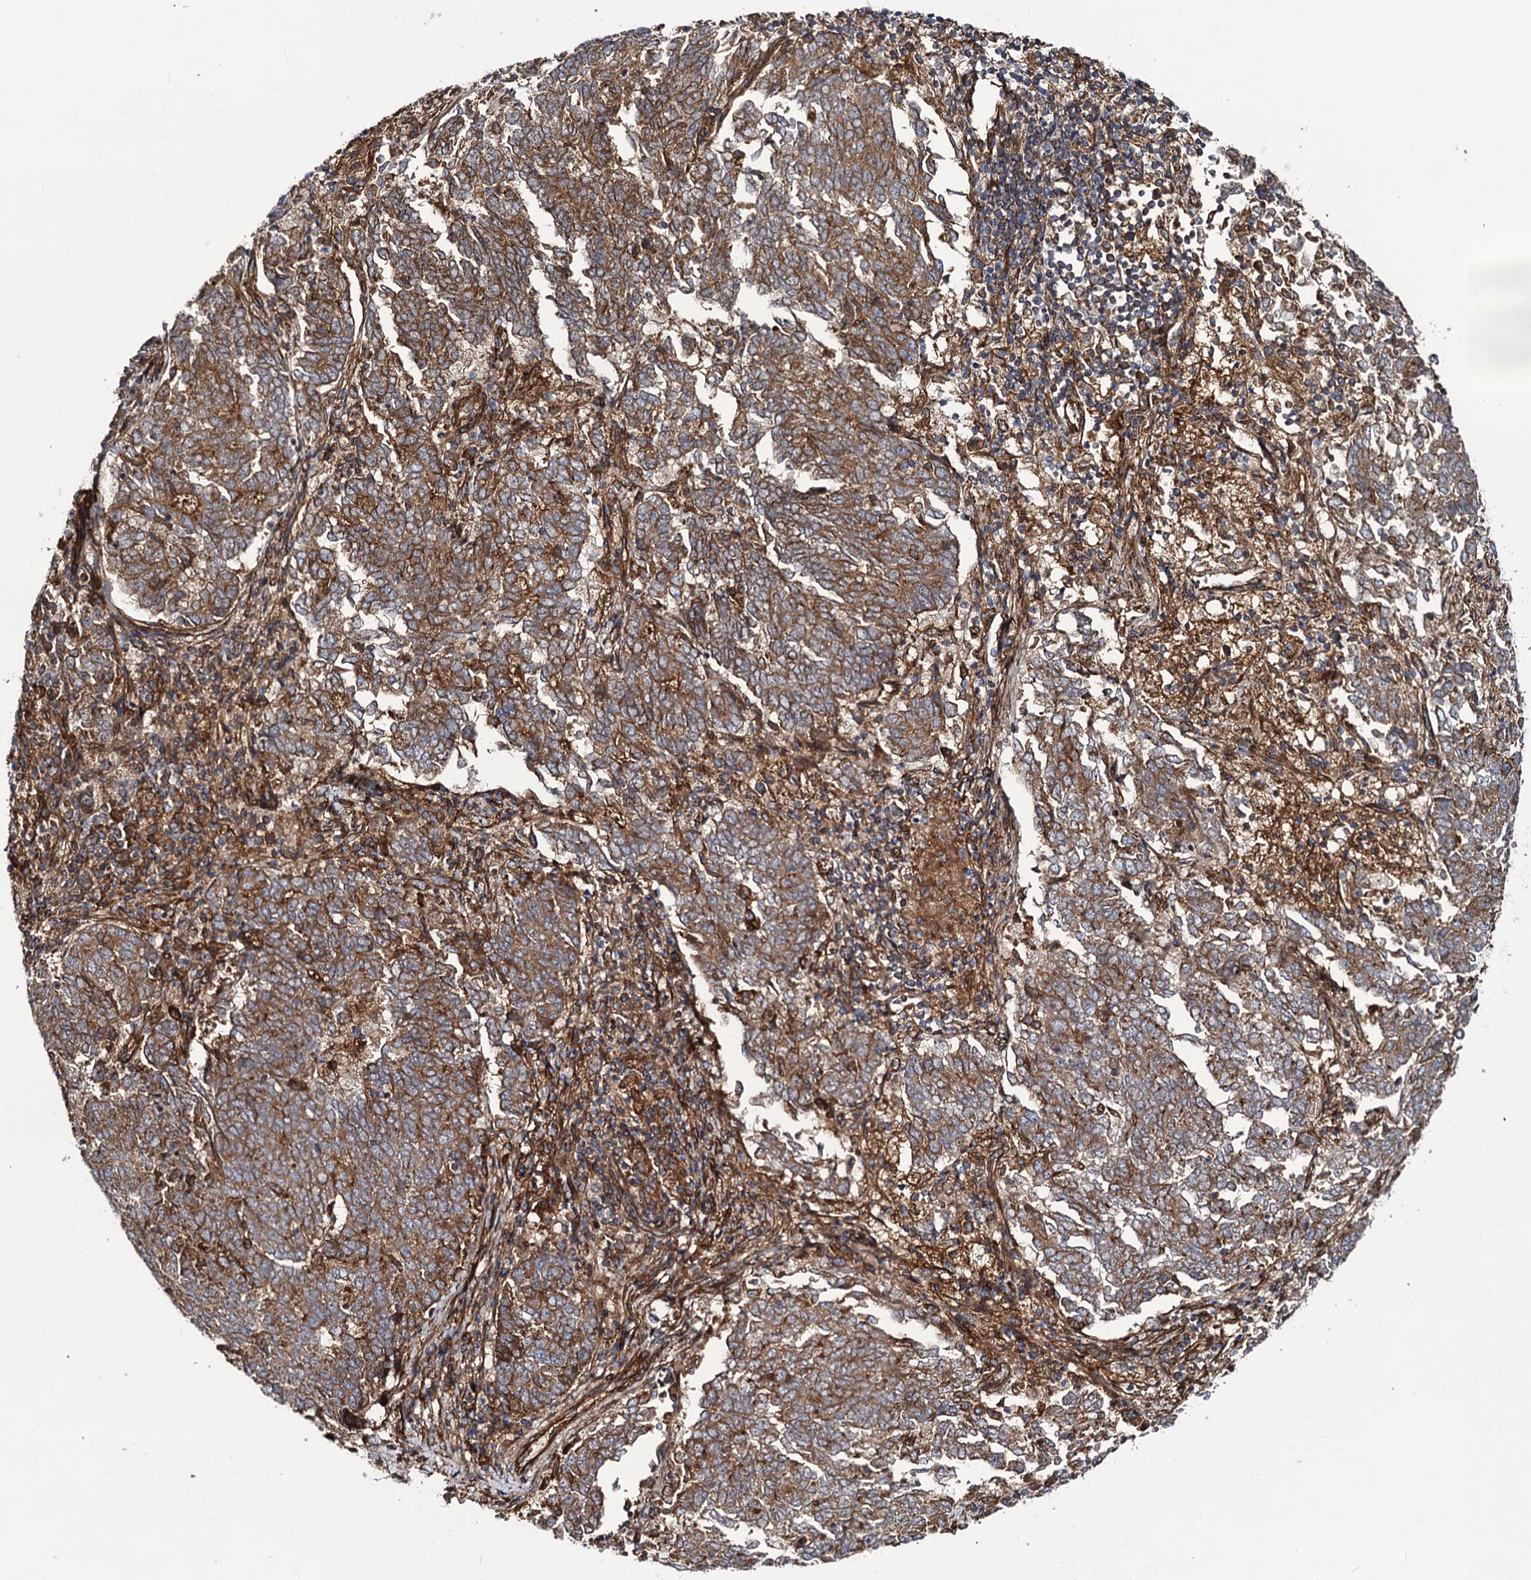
{"staining": {"intensity": "moderate", "quantity": ">75%", "location": "cytoplasmic/membranous"}, "tissue": "endometrial cancer", "cell_type": "Tumor cells", "image_type": "cancer", "snomed": [{"axis": "morphology", "description": "Adenocarcinoma, NOS"}, {"axis": "topography", "description": "Endometrium"}], "caption": "Immunohistochemical staining of human adenocarcinoma (endometrial) demonstrates medium levels of moderate cytoplasmic/membranous protein positivity in about >75% of tumor cells.", "gene": "CIP2A", "patient": {"sex": "female", "age": 80}}